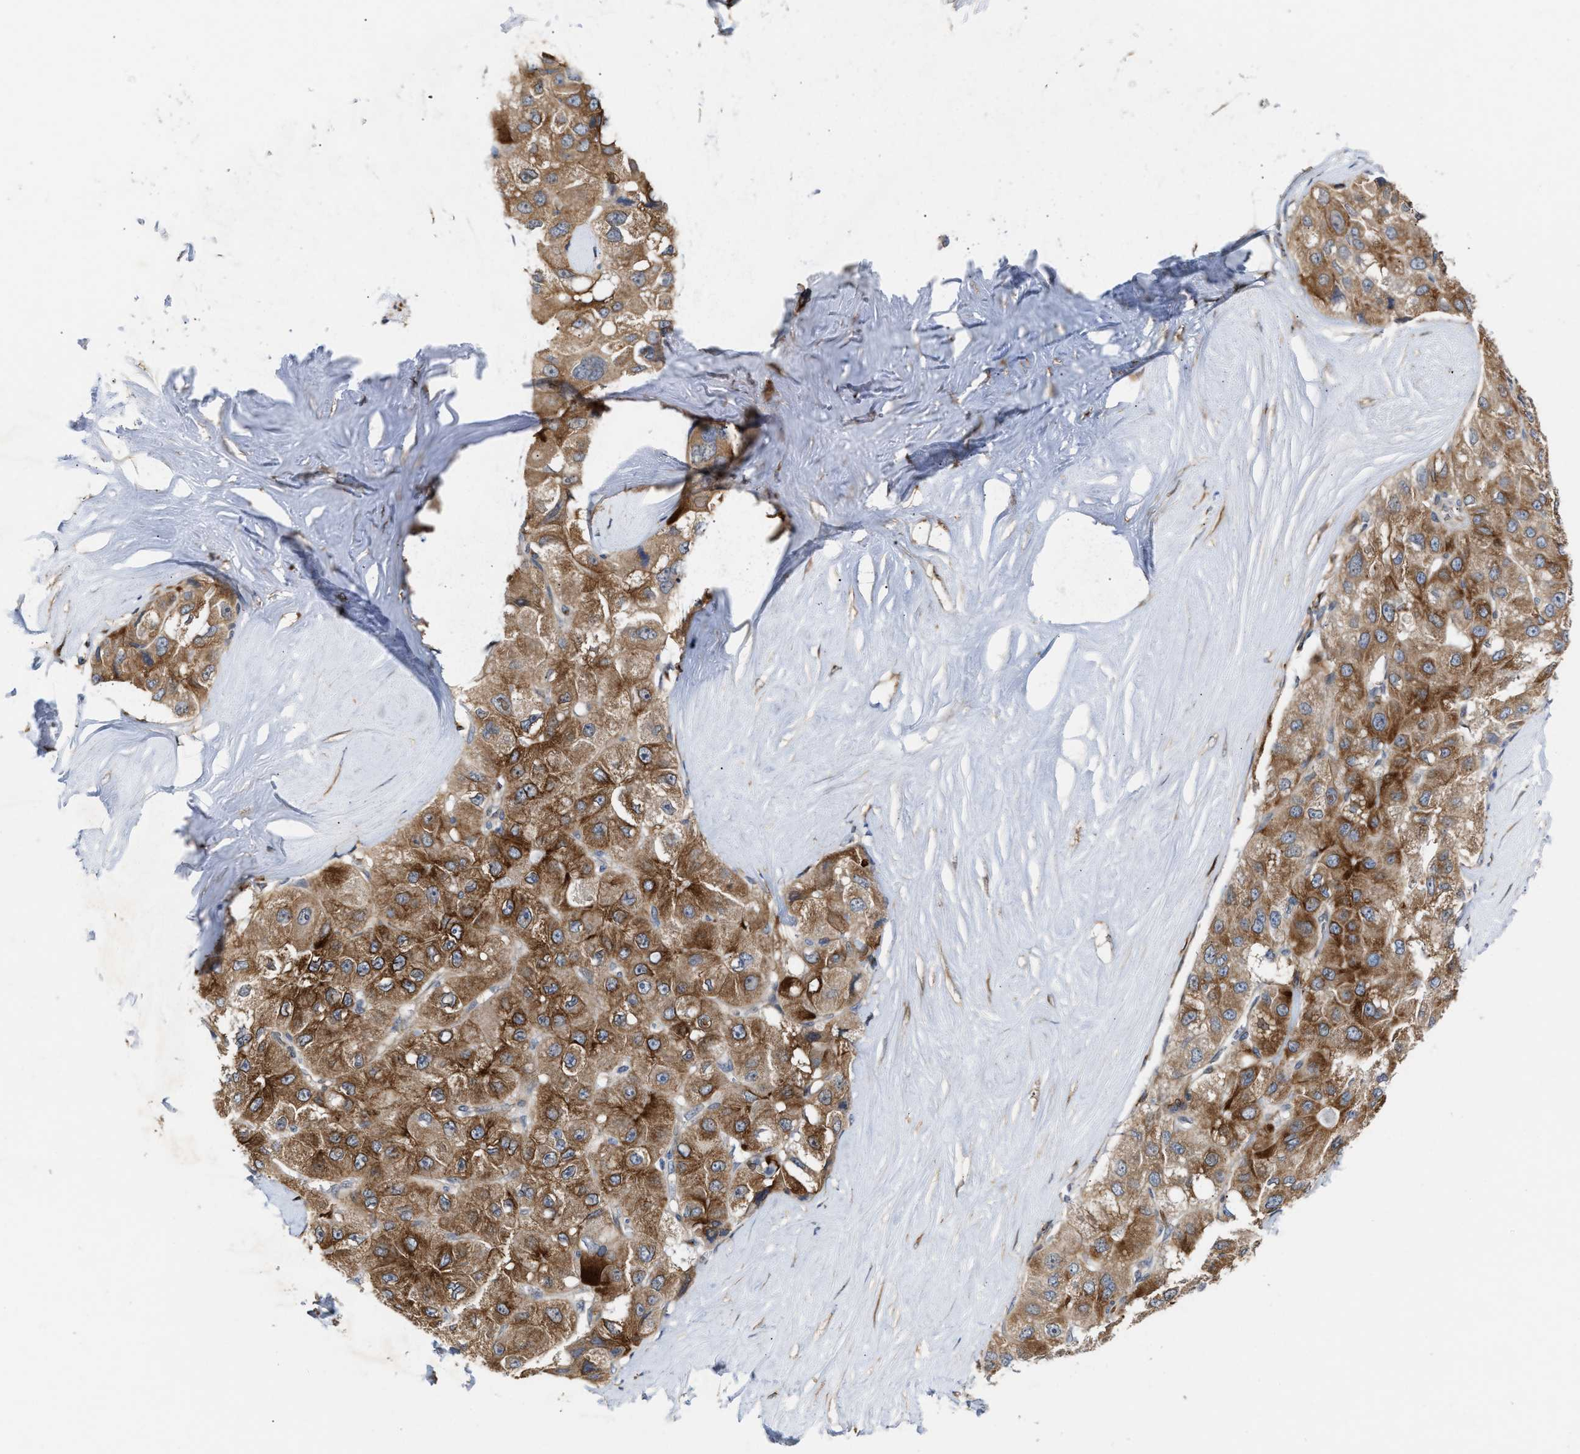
{"staining": {"intensity": "moderate", "quantity": ">75%", "location": "cytoplasmic/membranous"}, "tissue": "liver cancer", "cell_type": "Tumor cells", "image_type": "cancer", "snomed": [{"axis": "morphology", "description": "Carcinoma, Hepatocellular, NOS"}, {"axis": "topography", "description": "Liver"}], "caption": "The immunohistochemical stain shows moderate cytoplasmic/membranous staining in tumor cells of hepatocellular carcinoma (liver) tissue. The protein is shown in brown color, while the nuclei are stained blue.", "gene": "BBLN", "patient": {"sex": "male", "age": 80}}